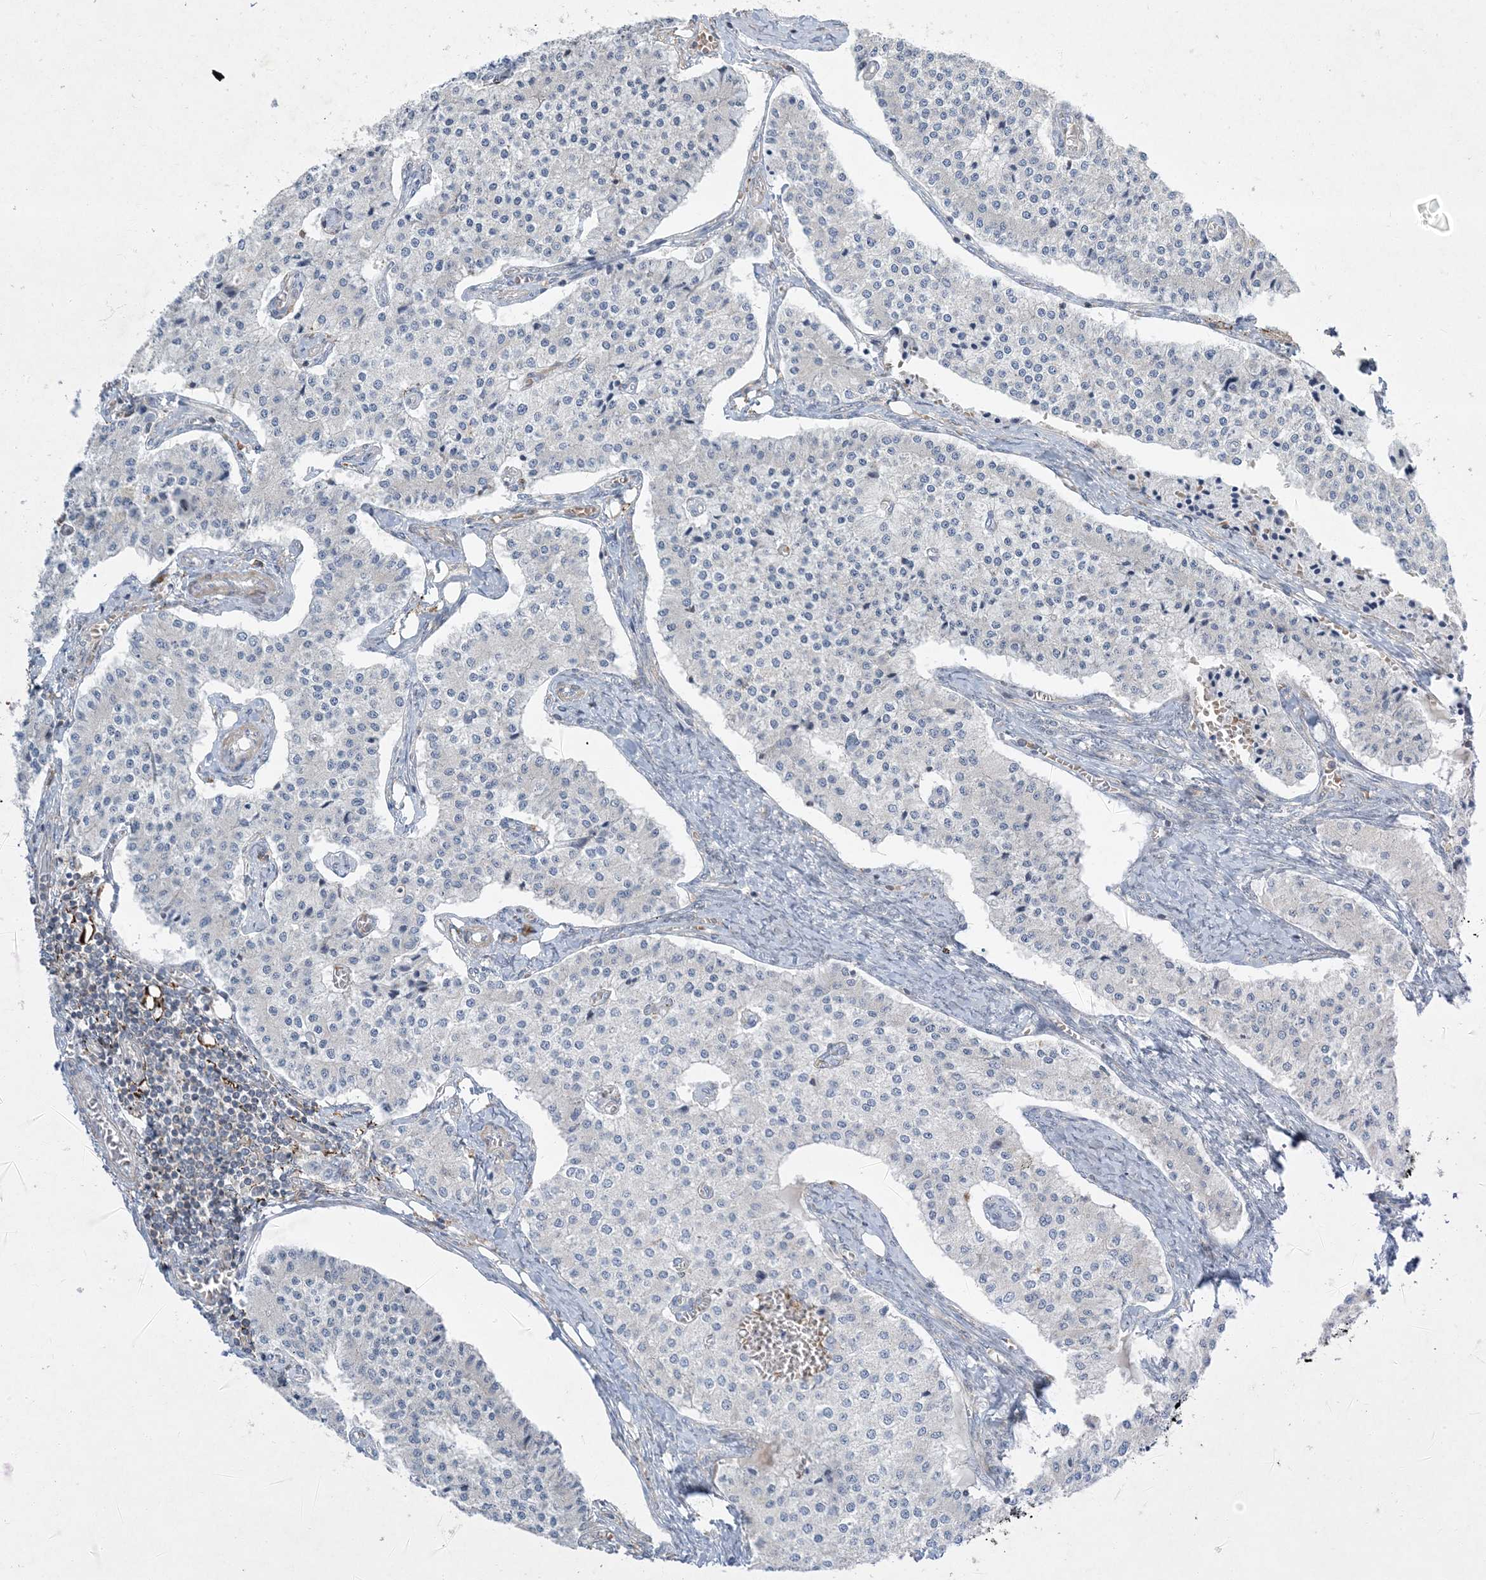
{"staining": {"intensity": "negative", "quantity": "none", "location": "none"}, "tissue": "carcinoid", "cell_type": "Tumor cells", "image_type": "cancer", "snomed": [{"axis": "morphology", "description": "Carcinoid, malignant, NOS"}, {"axis": "topography", "description": "Colon"}], "caption": "An image of carcinoid (malignant) stained for a protein demonstrates no brown staining in tumor cells.", "gene": "LTN1", "patient": {"sex": "female", "age": 52}}